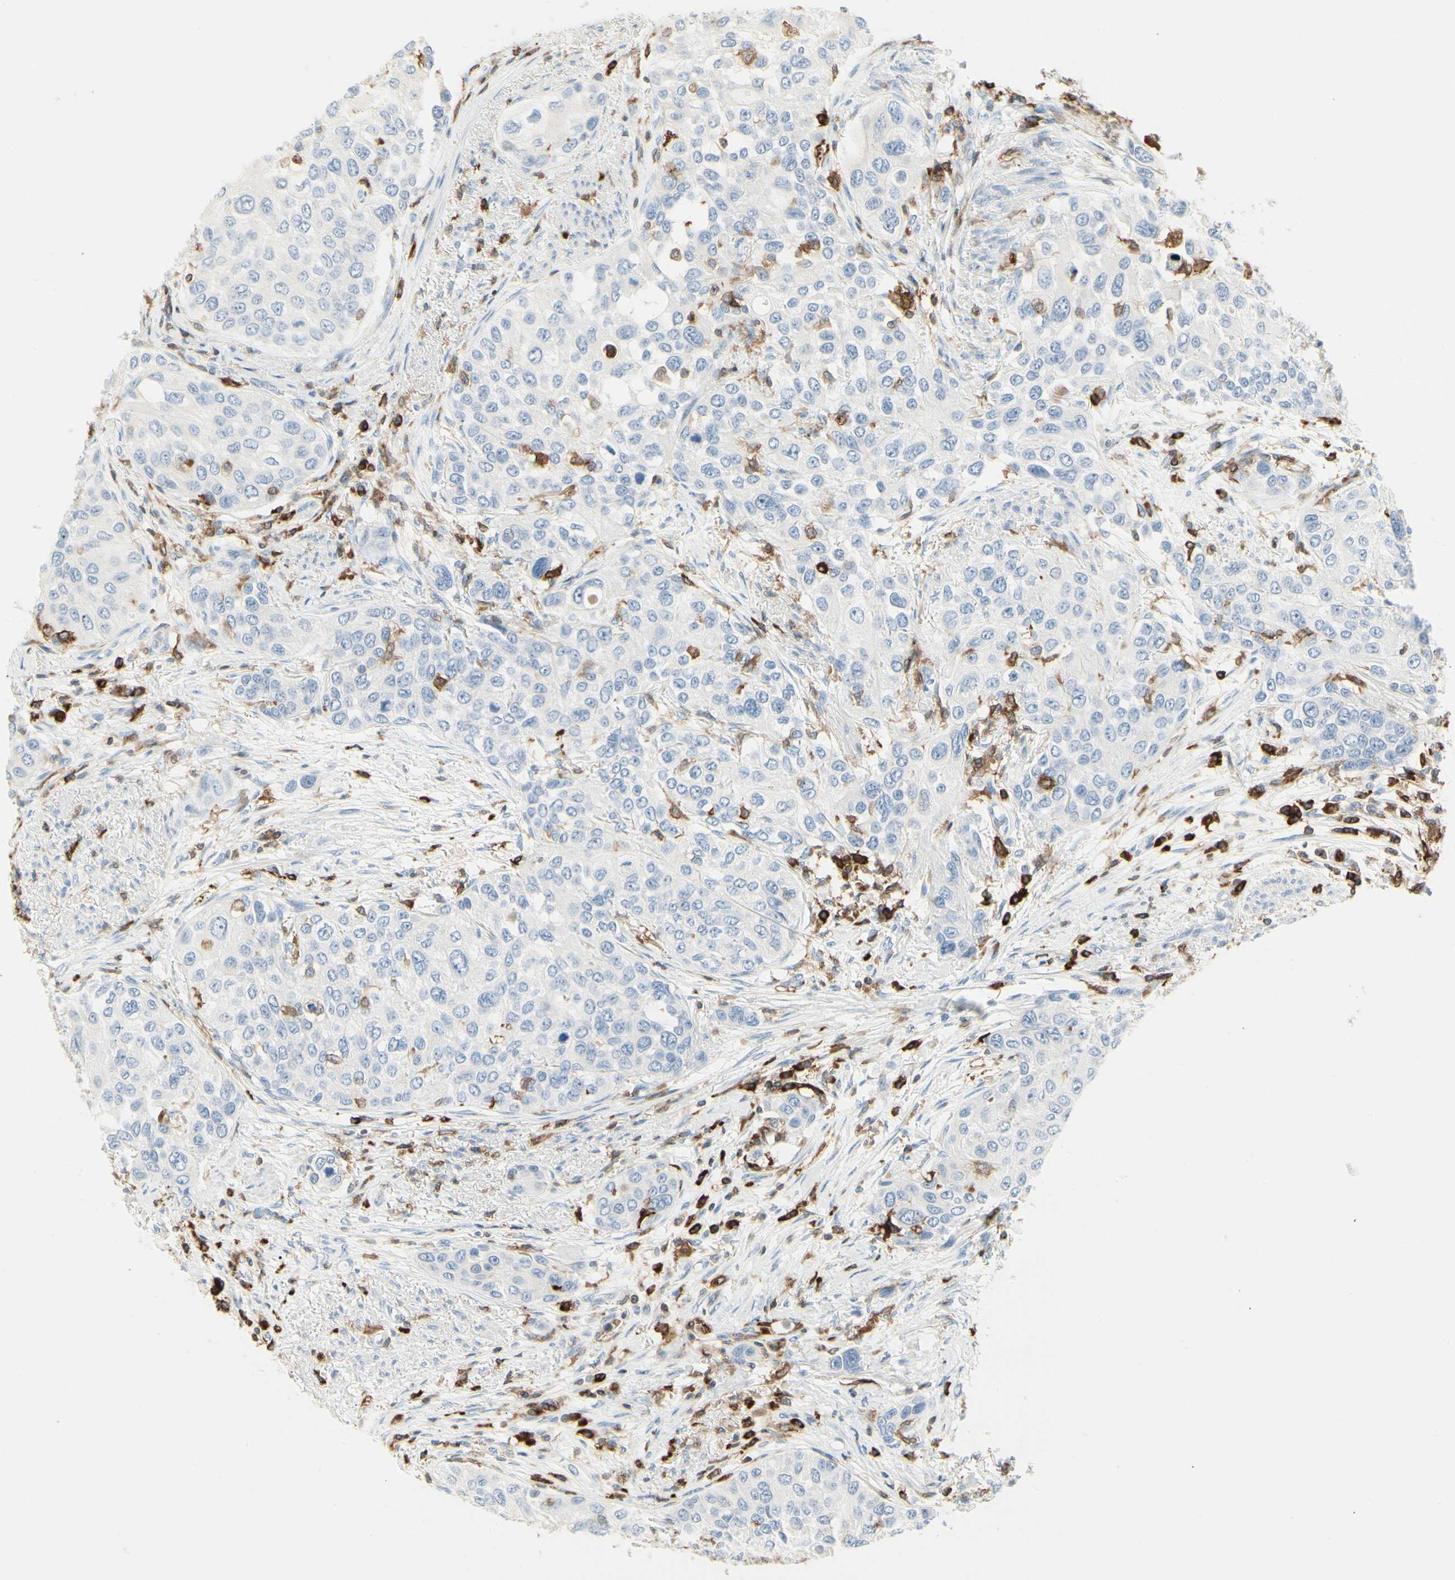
{"staining": {"intensity": "negative", "quantity": "none", "location": "none"}, "tissue": "urothelial cancer", "cell_type": "Tumor cells", "image_type": "cancer", "snomed": [{"axis": "morphology", "description": "Urothelial carcinoma, High grade"}, {"axis": "topography", "description": "Urinary bladder"}], "caption": "High power microscopy photomicrograph of an IHC histopathology image of urothelial cancer, revealing no significant staining in tumor cells.", "gene": "ITGB2", "patient": {"sex": "female", "age": 56}}